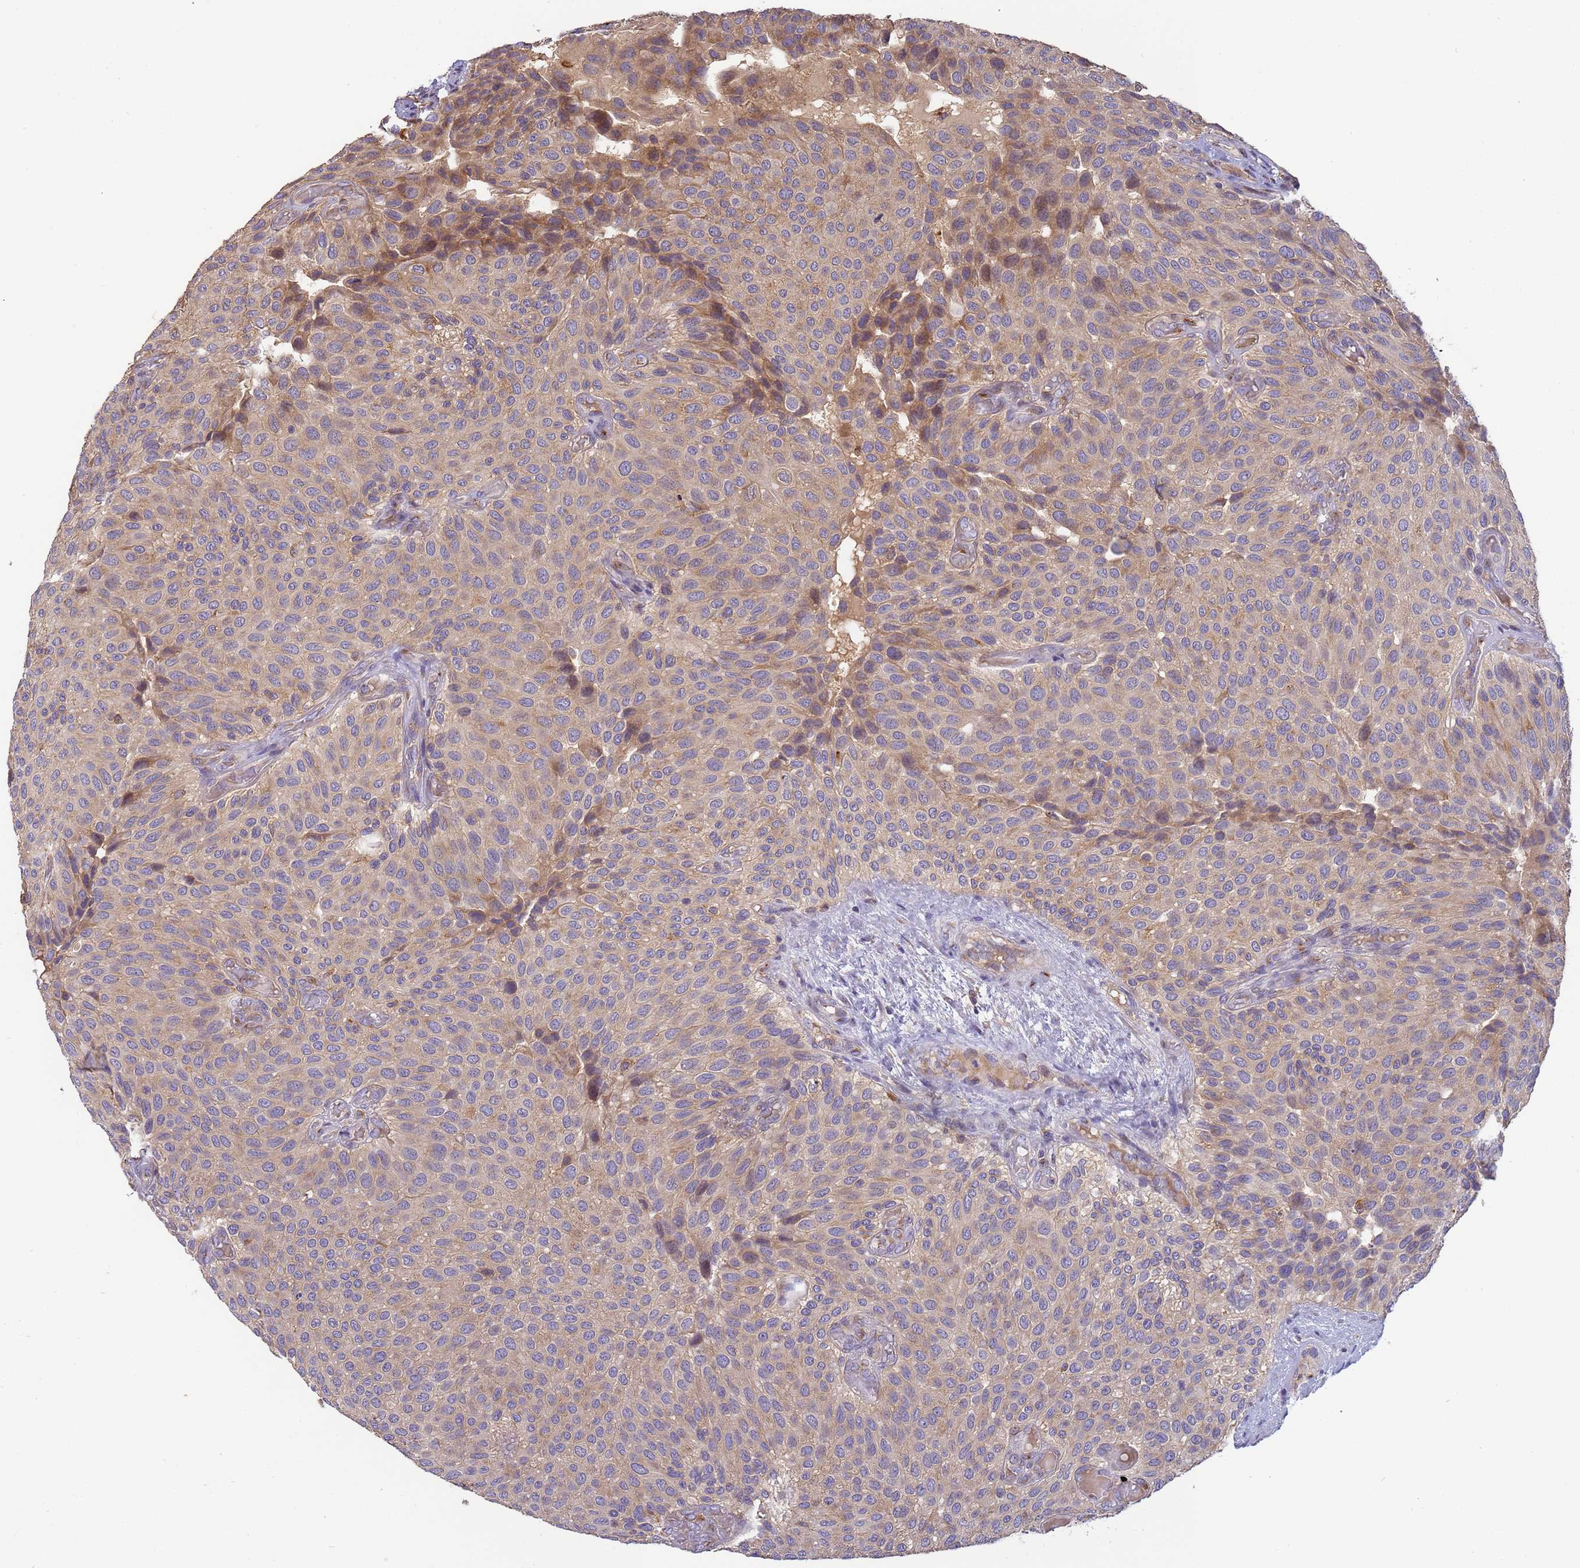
{"staining": {"intensity": "weak", "quantity": ">75%", "location": "cytoplasmic/membranous"}, "tissue": "urothelial cancer", "cell_type": "Tumor cells", "image_type": "cancer", "snomed": [{"axis": "morphology", "description": "Urothelial carcinoma, Low grade"}, {"axis": "topography", "description": "Urinary bladder"}], "caption": "A low amount of weak cytoplasmic/membranous expression is appreciated in about >75% of tumor cells in urothelial cancer tissue.", "gene": "M6PR", "patient": {"sex": "male", "age": 89}}